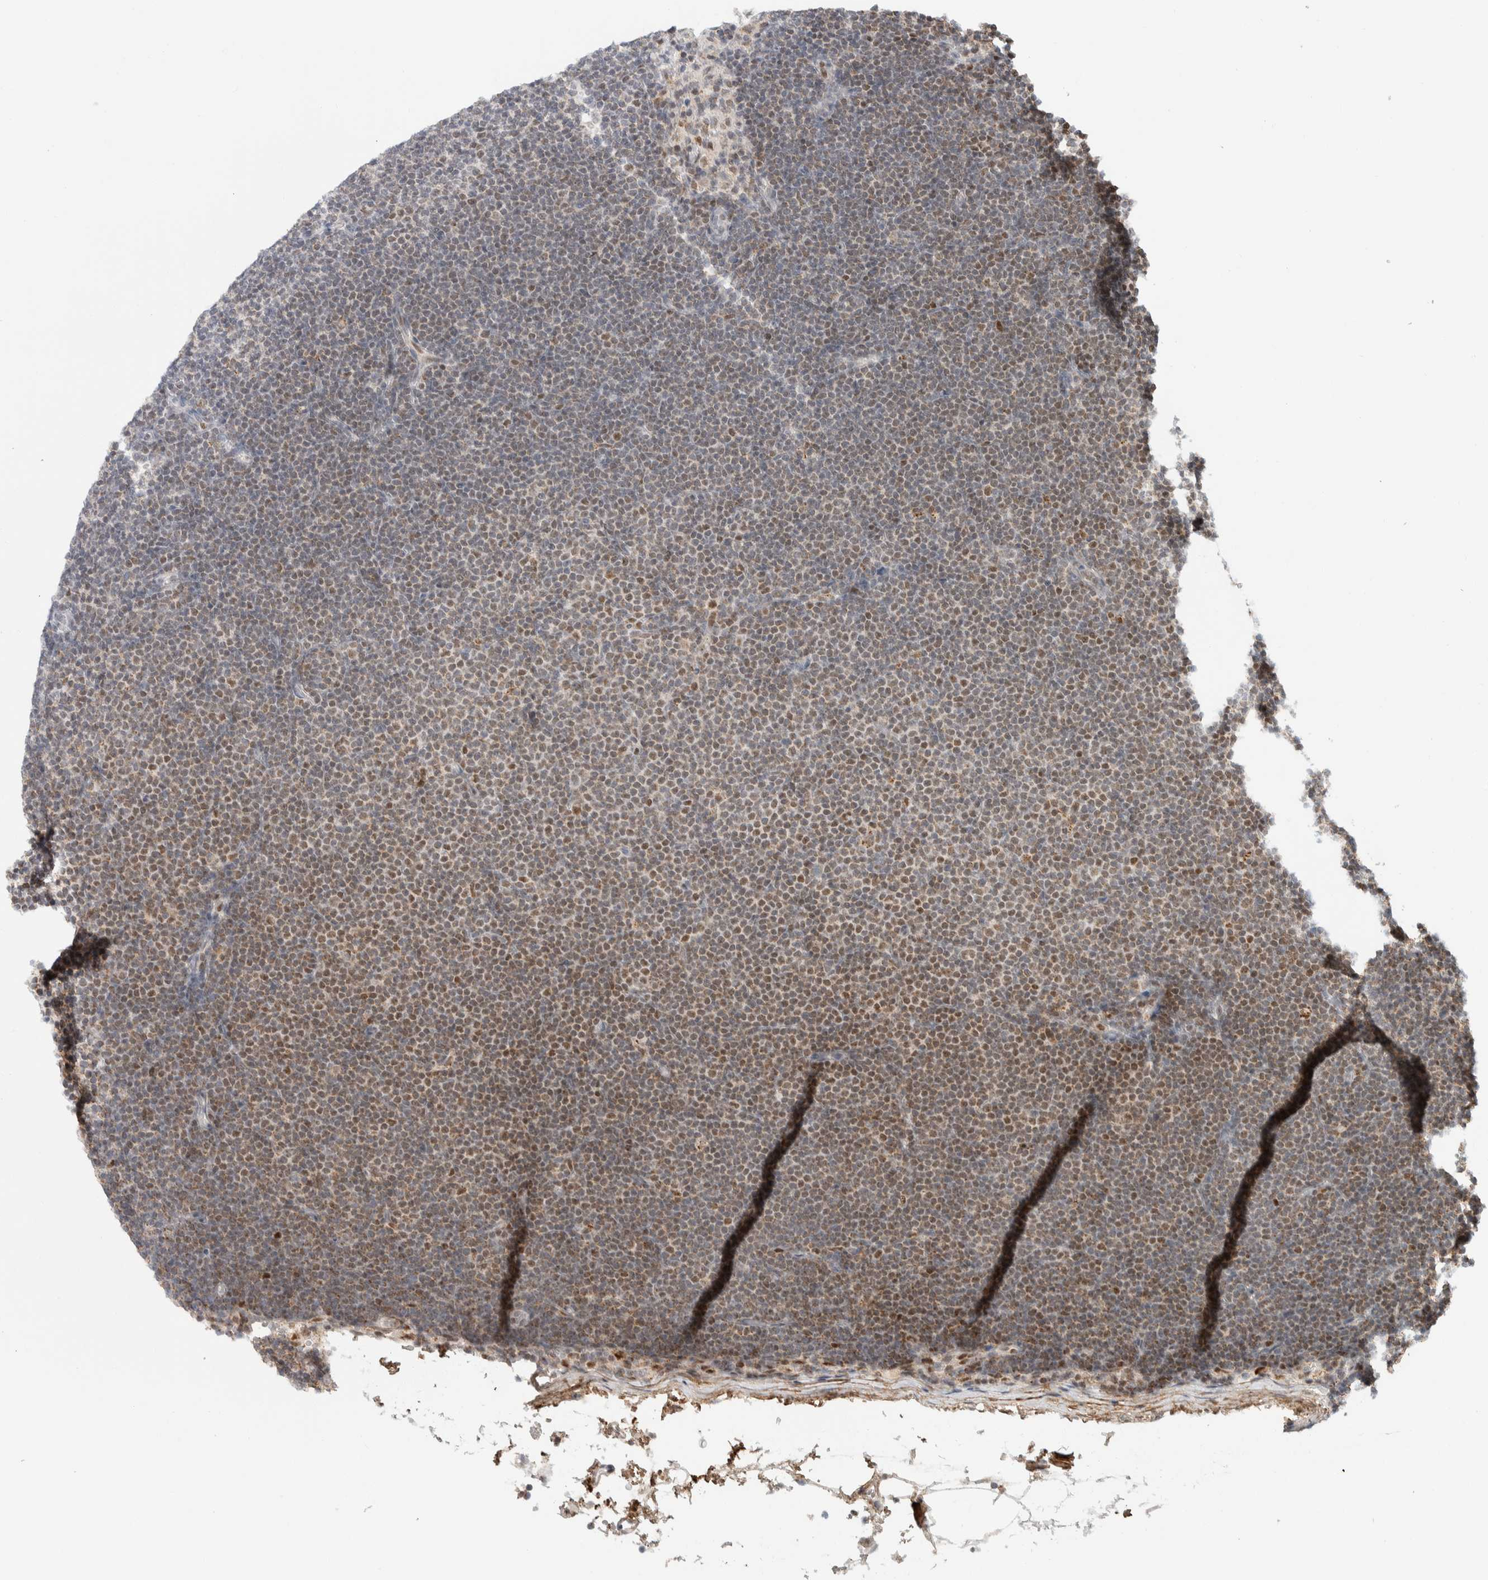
{"staining": {"intensity": "moderate", "quantity": "<25%", "location": "cytoplasmic/membranous,nuclear"}, "tissue": "lymphoma", "cell_type": "Tumor cells", "image_type": "cancer", "snomed": [{"axis": "morphology", "description": "Malignant lymphoma, non-Hodgkin's type, Low grade"}, {"axis": "topography", "description": "Lymph node"}], "caption": "DAB (3,3'-diaminobenzidine) immunohistochemical staining of human low-grade malignant lymphoma, non-Hodgkin's type displays moderate cytoplasmic/membranous and nuclear protein positivity in about <25% of tumor cells. (IHC, brightfield microscopy, high magnification).", "gene": "TSPAN32", "patient": {"sex": "female", "age": 53}}